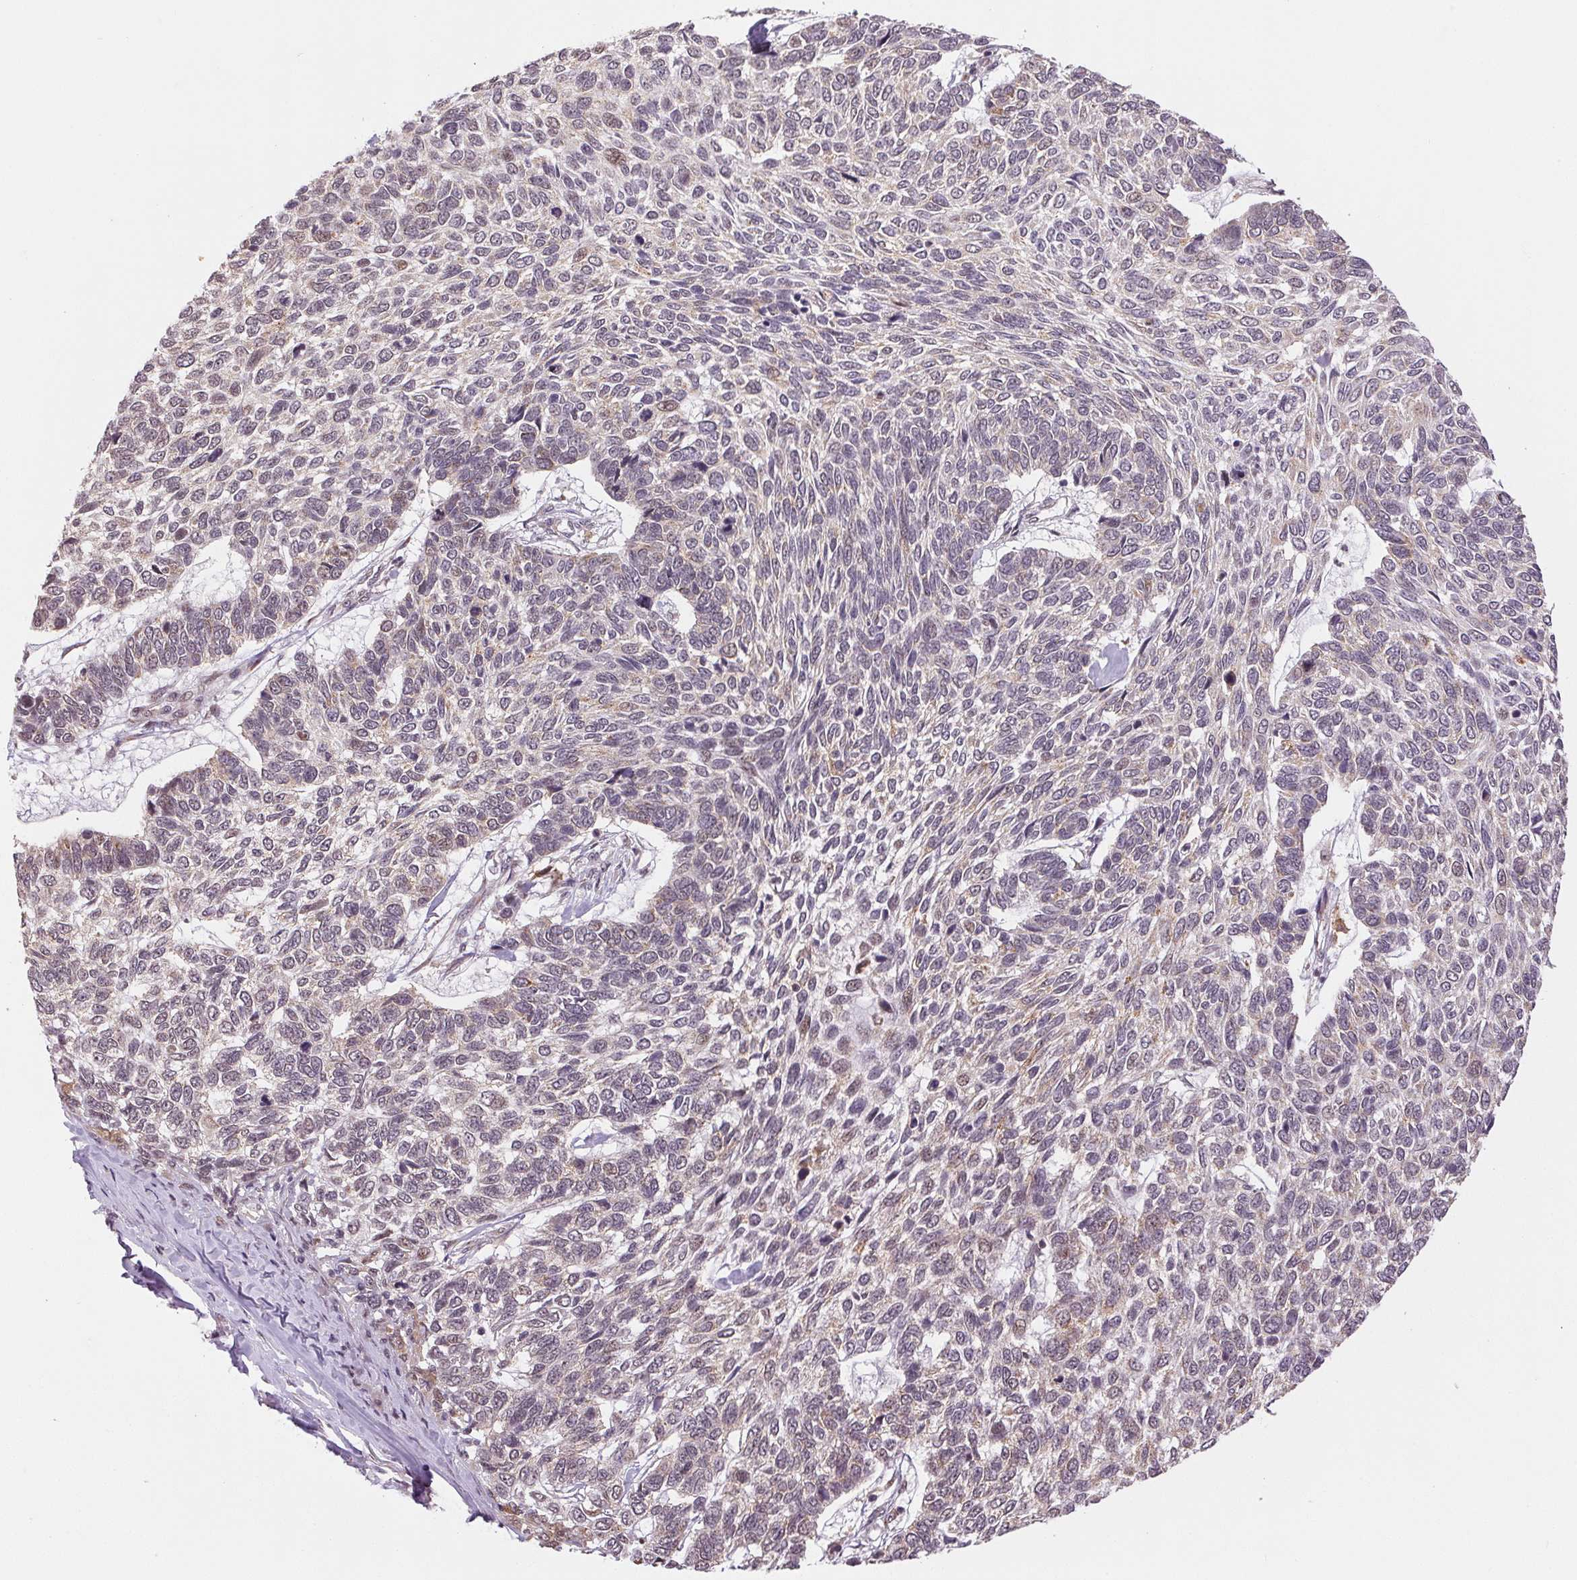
{"staining": {"intensity": "weak", "quantity": "<25%", "location": "cytoplasmic/membranous"}, "tissue": "skin cancer", "cell_type": "Tumor cells", "image_type": "cancer", "snomed": [{"axis": "morphology", "description": "Basal cell carcinoma"}, {"axis": "topography", "description": "Skin"}], "caption": "This is a image of immunohistochemistry (IHC) staining of skin cancer (basal cell carcinoma), which shows no positivity in tumor cells.", "gene": "GRHL3", "patient": {"sex": "female", "age": 65}}